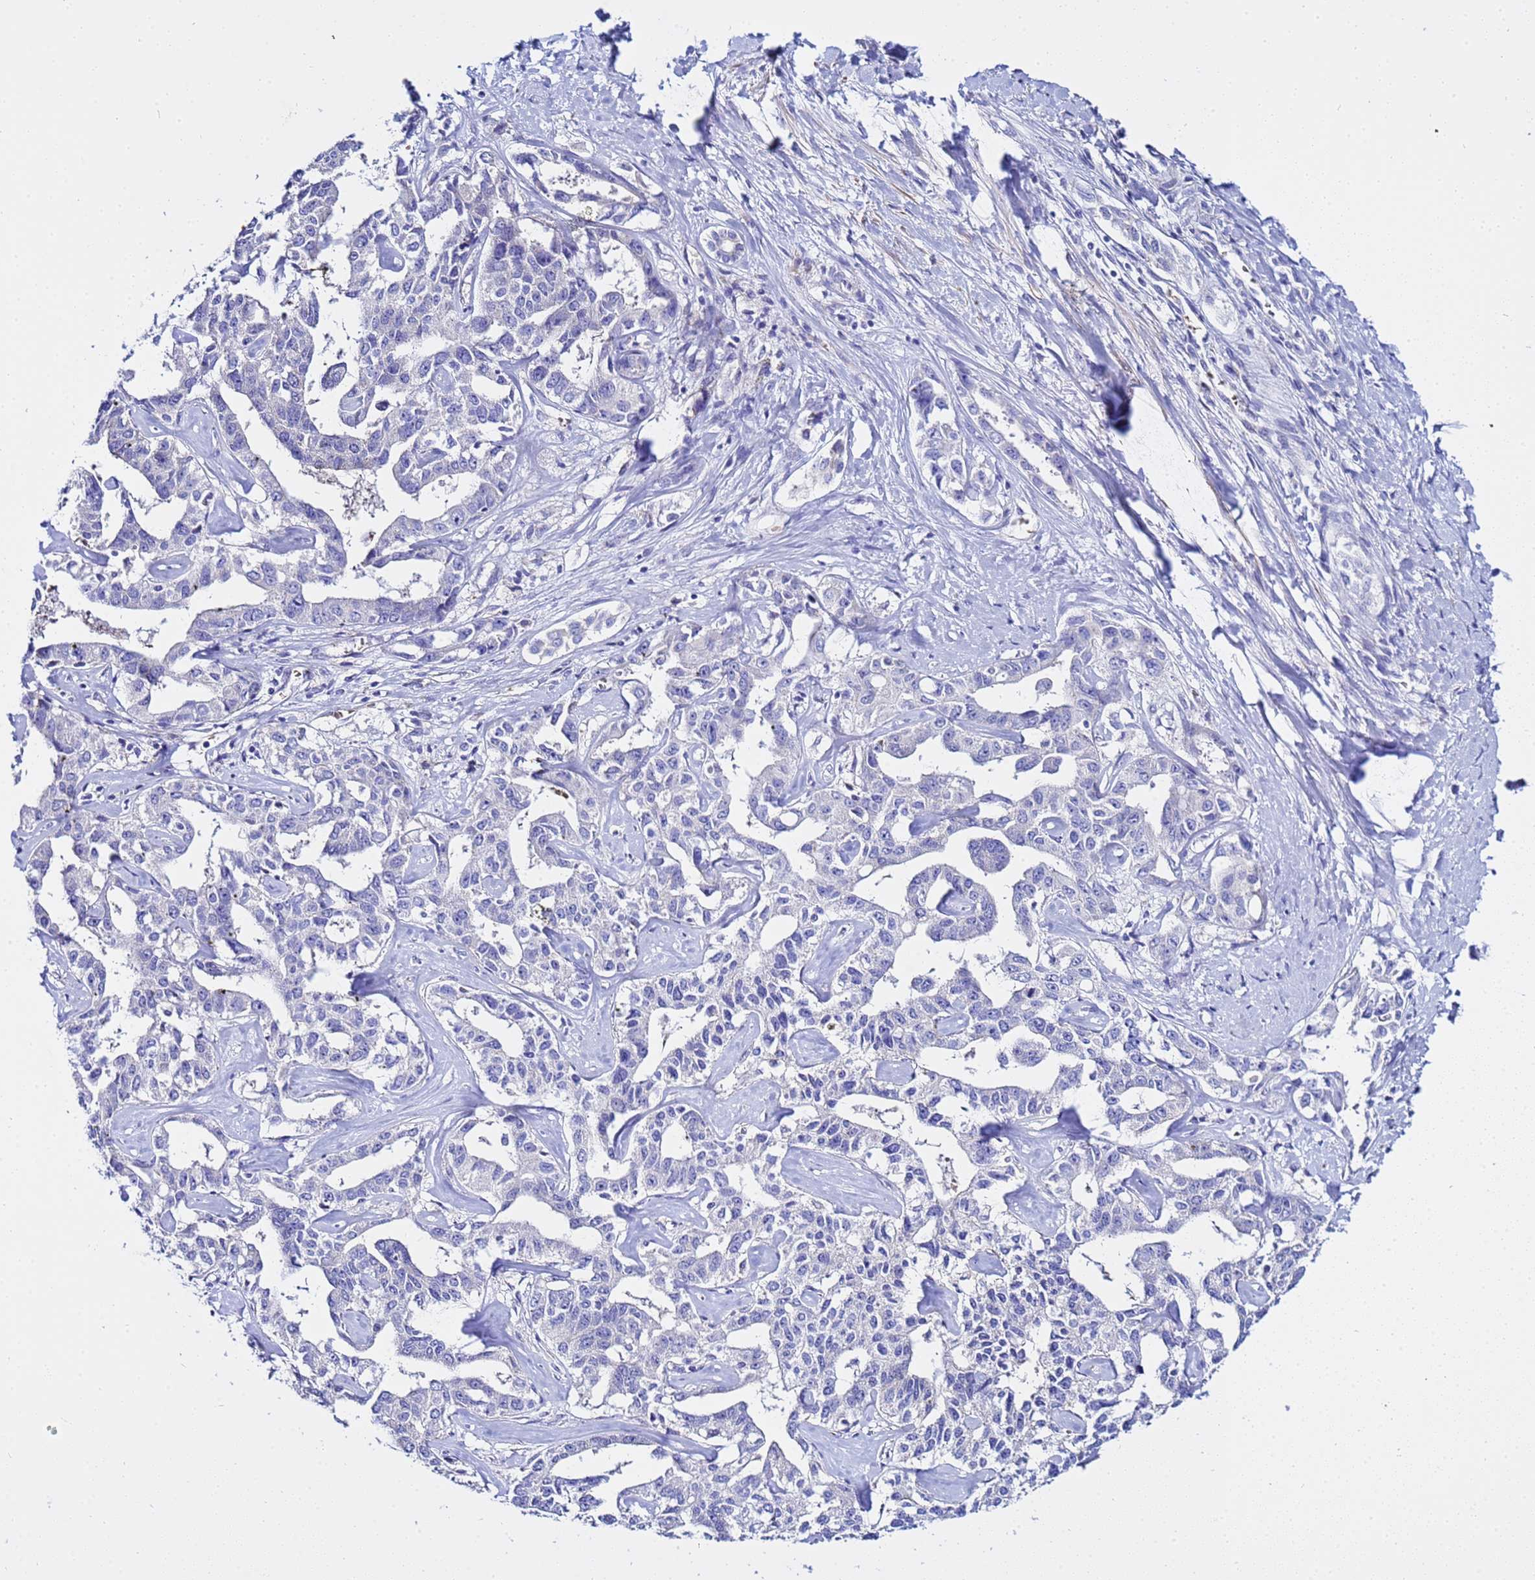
{"staining": {"intensity": "negative", "quantity": "none", "location": "none"}, "tissue": "liver cancer", "cell_type": "Tumor cells", "image_type": "cancer", "snomed": [{"axis": "morphology", "description": "Cholangiocarcinoma"}, {"axis": "topography", "description": "Liver"}], "caption": "Tumor cells show no significant expression in cholangiocarcinoma (liver). (Stains: DAB (3,3'-diaminobenzidine) IHC with hematoxylin counter stain, Microscopy: brightfield microscopy at high magnification).", "gene": "USP18", "patient": {"sex": "male", "age": 59}}